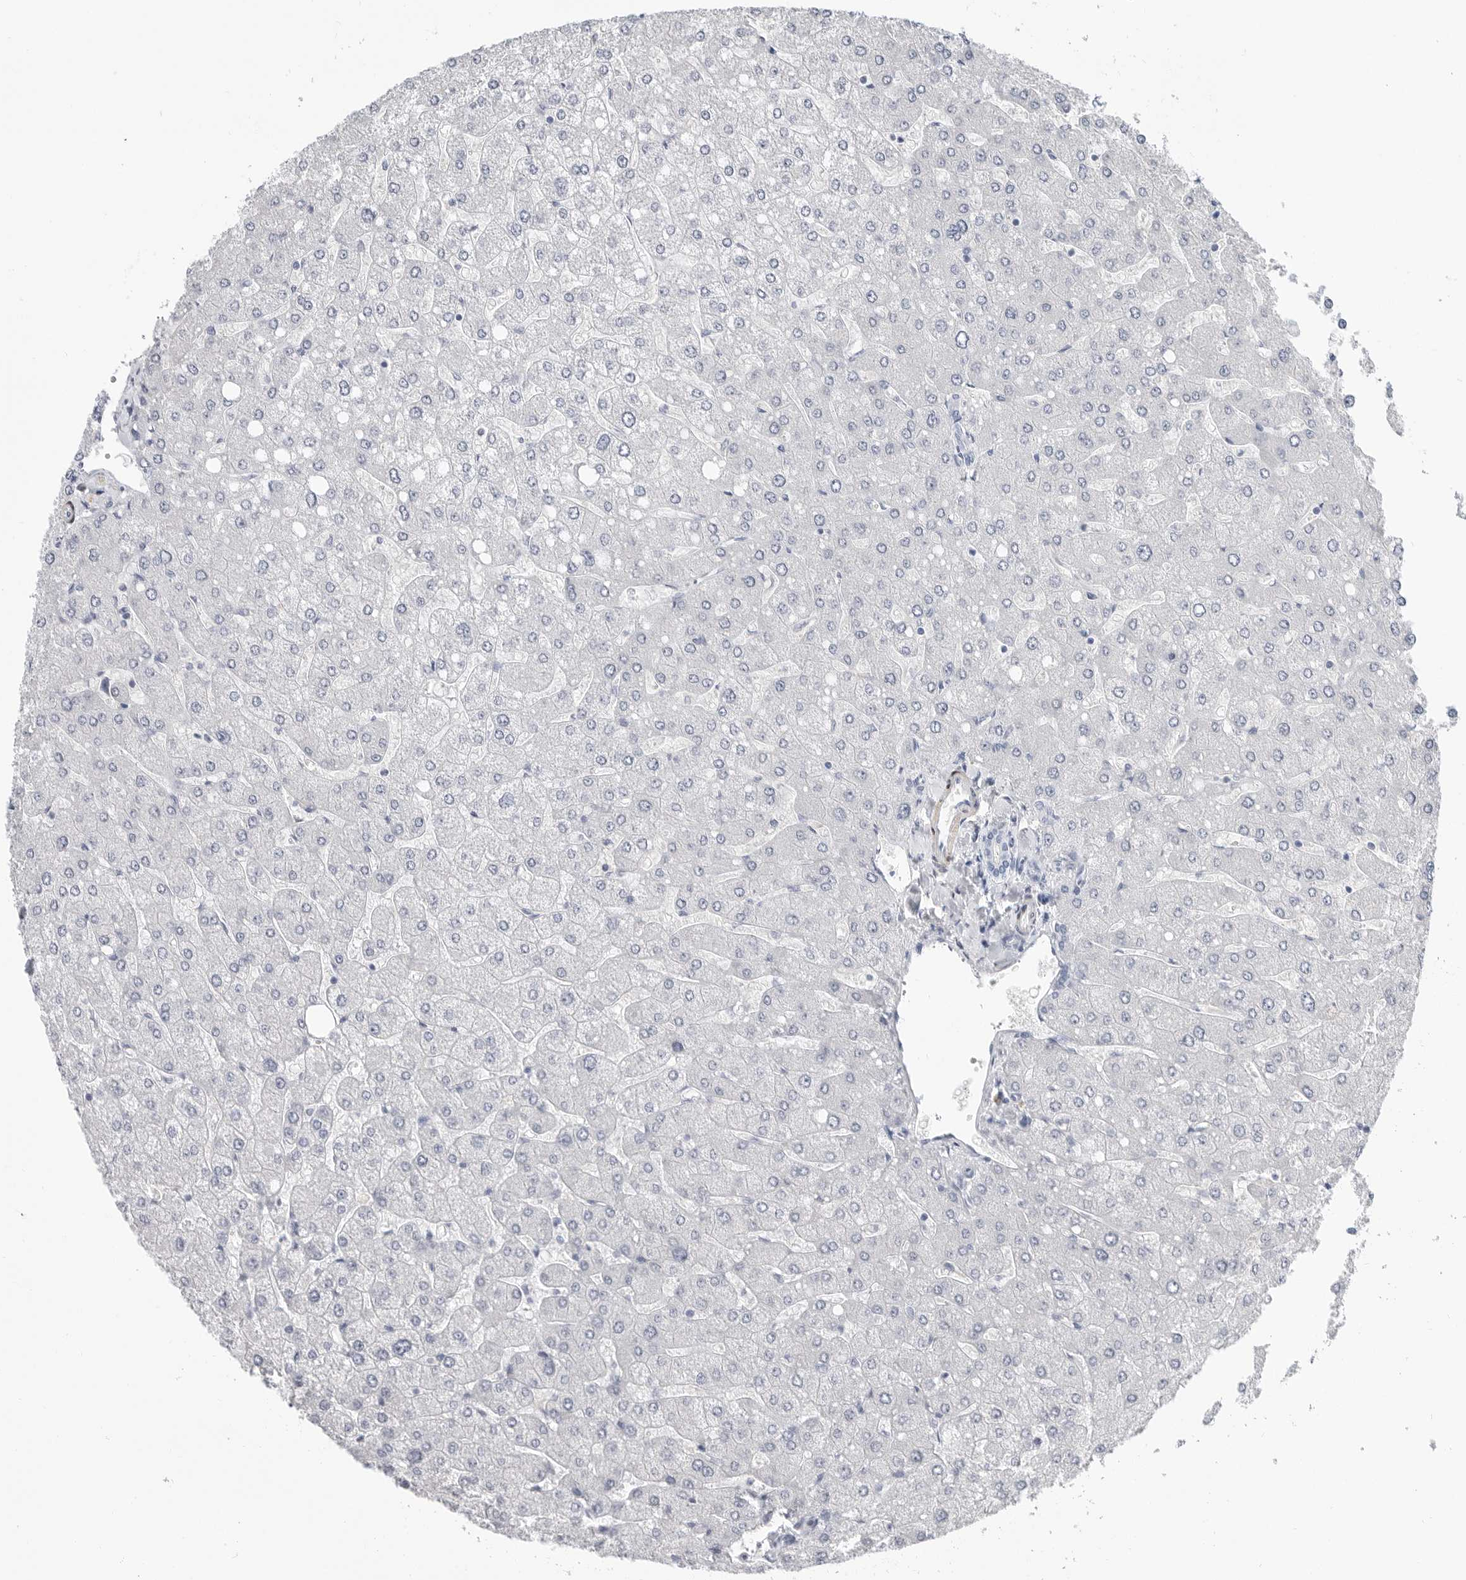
{"staining": {"intensity": "negative", "quantity": "none", "location": "none"}, "tissue": "liver", "cell_type": "Cholangiocytes", "image_type": "normal", "snomed": [{"axis": "morphology", "description": "Normal tissue, NOS"}, {"axis": "topography", "description": "Liver"}], "caption": "Photomicrograph shows no protein staining in cholangiocytes of normal liver. (Immunohistochemistry (ihc), brightfield microscopy, high magnification).", "gene": "PLN", "patient": {"sex": "male", "age": 55}}